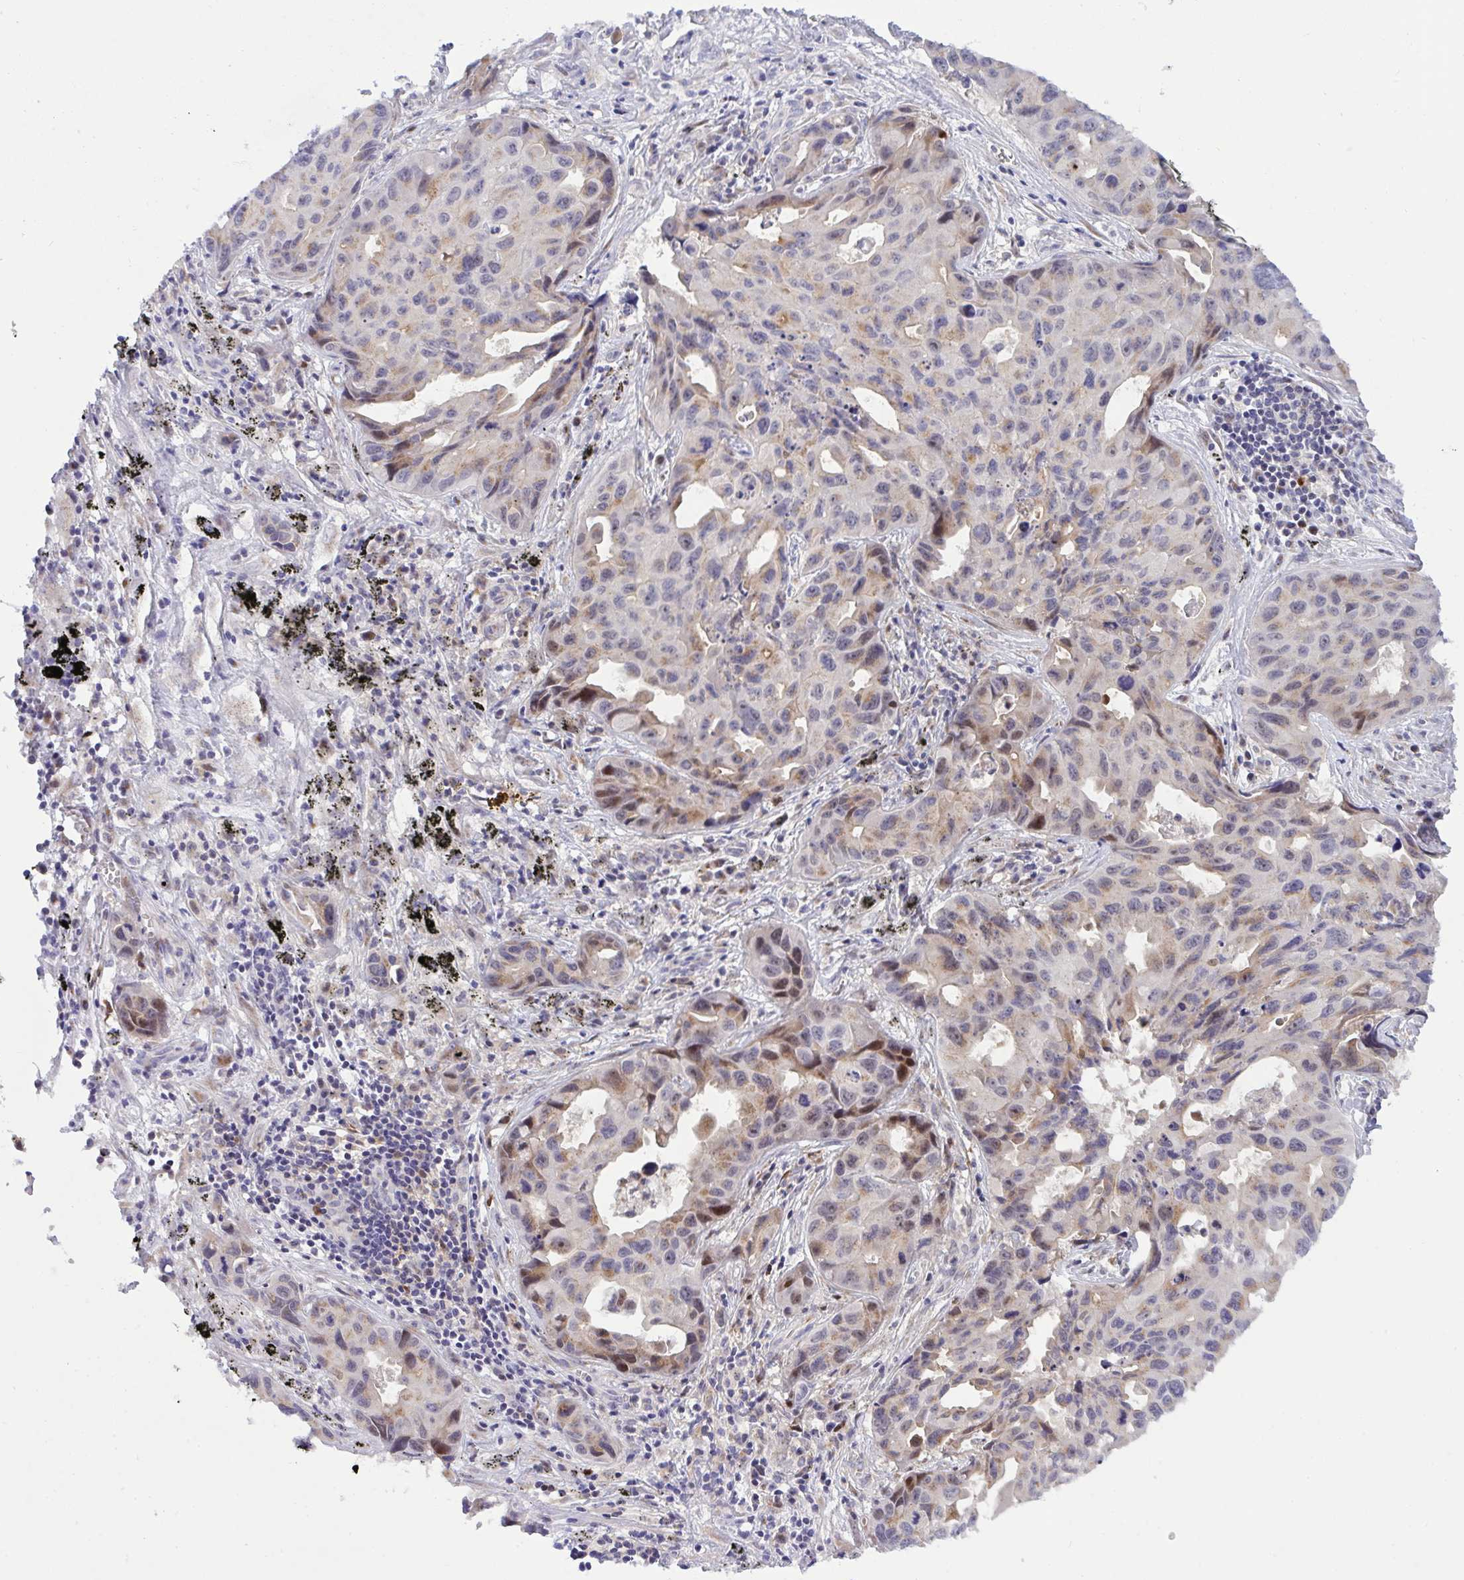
{"staining": {"intensity": "moderate", "quantity": "<25%", "location": "cytoplasmic/membranous,nuclear"}, "tissue": "lung cancer", "cell_type": "Tumor cells", "image_type": "cancer", "snomed": [{"axis": "morphology", "description": "Adenocarcinoma, NOS"}, {"axis": "topography", "description": "Lymph node"}, {"axis": "topography", "description": "Lung"}], "caption": "This photomicrograph reveals immunohistochemistry staining of adenocarcinoma (lung), with low moderate cytoplasmic/membranous and nuclear staining in approximately <25% of tumor cells.", "gene": "ZNF554", "patient": {"sex": "male", "age": 64}}